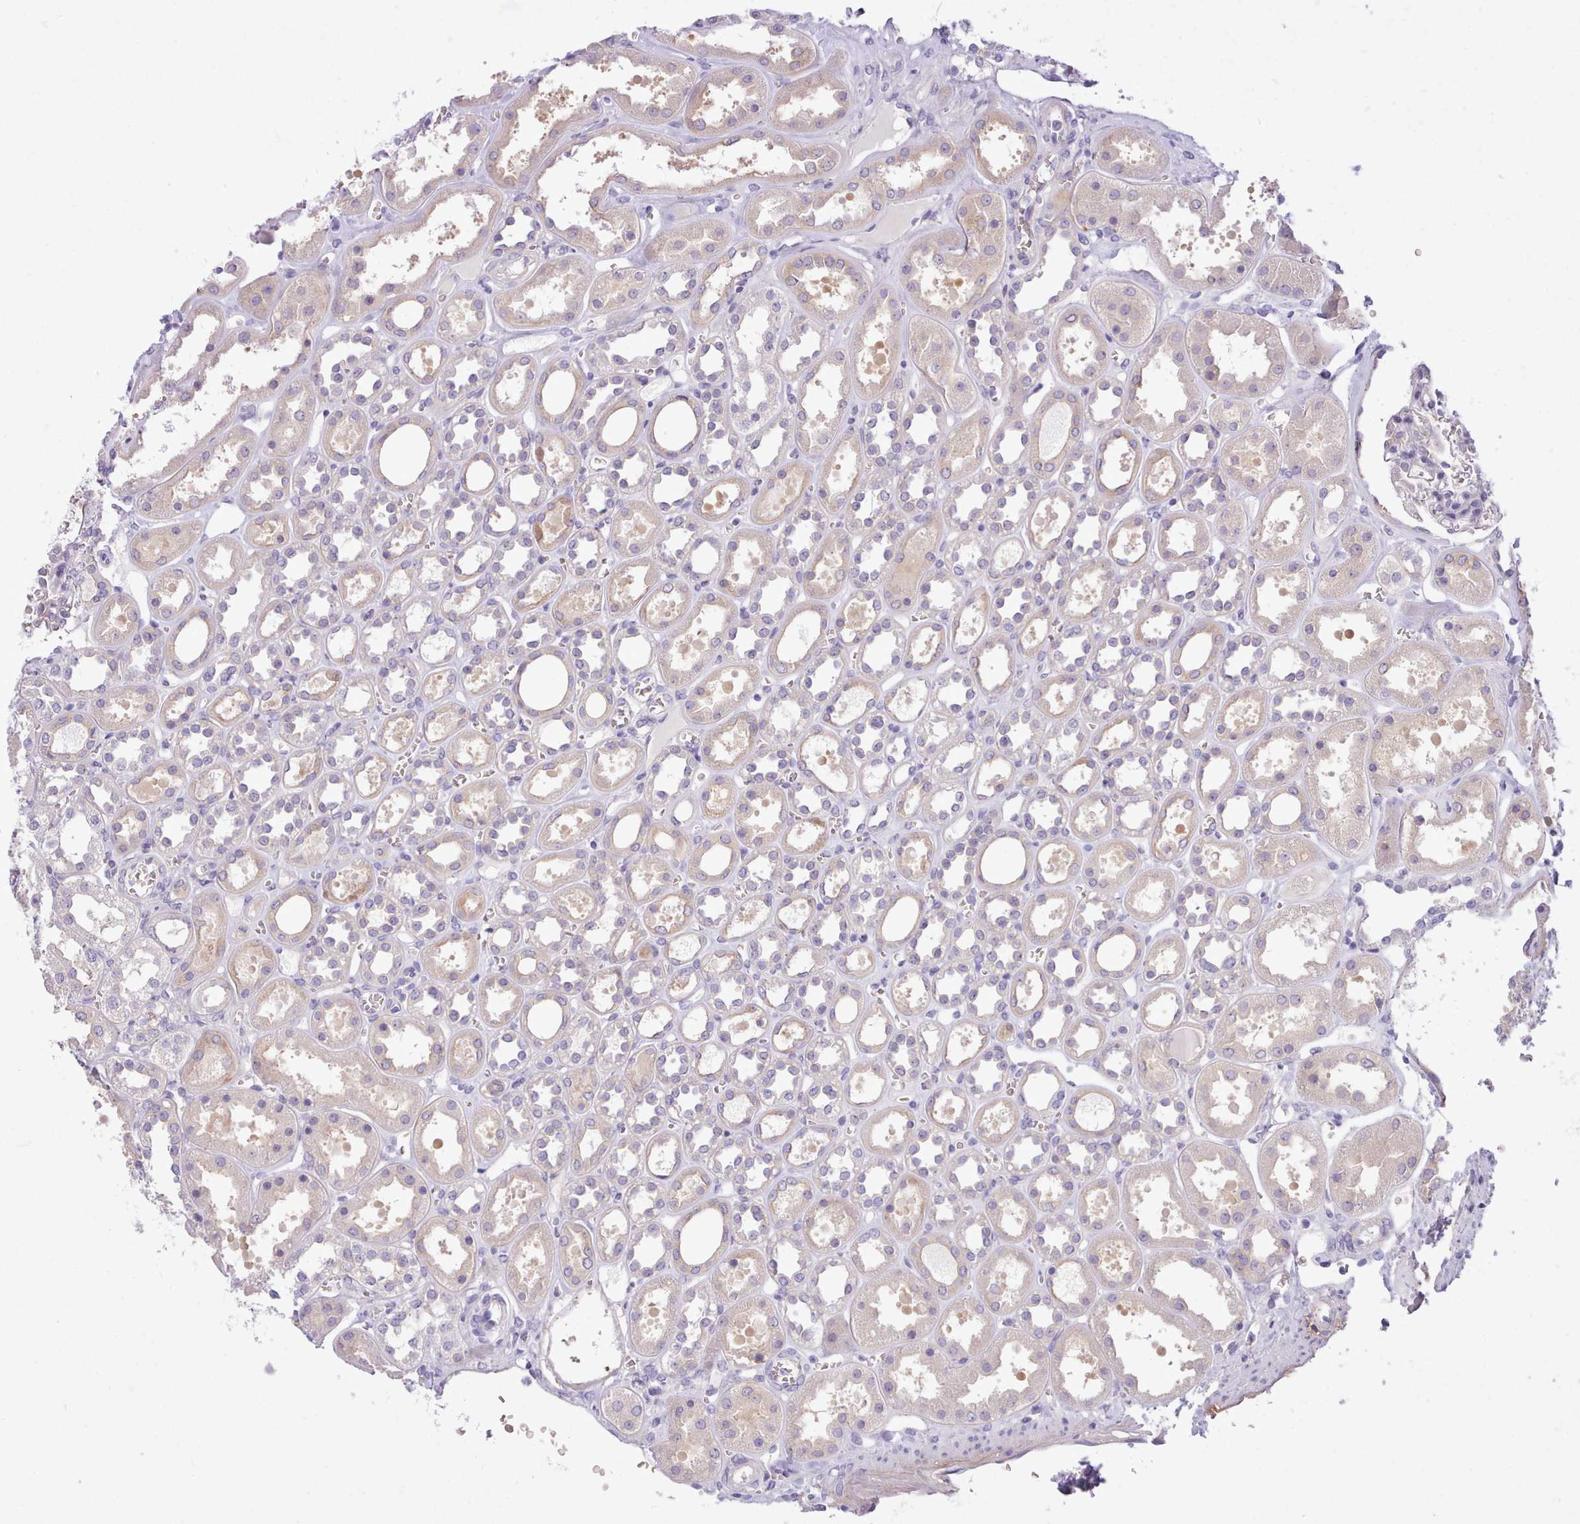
{"staining": {"intensity": "negative", "quantity": "none", "location": "none"}, "tissue": "kidney", "cell_type": "Cells in glomeruli", "image_type": "normal", "snomed": [{"axis": "morphology", "description": "Normal tissue, NOS"}, {"axis": "topography", "description": "Kidney"}], "caption": "Immunohistochemical staining of unremarkable kidney displays no significant positivity in cells in glomeruli.", "gene": "CYP2A13", "patient": {"sex": "female", "age": 41}}